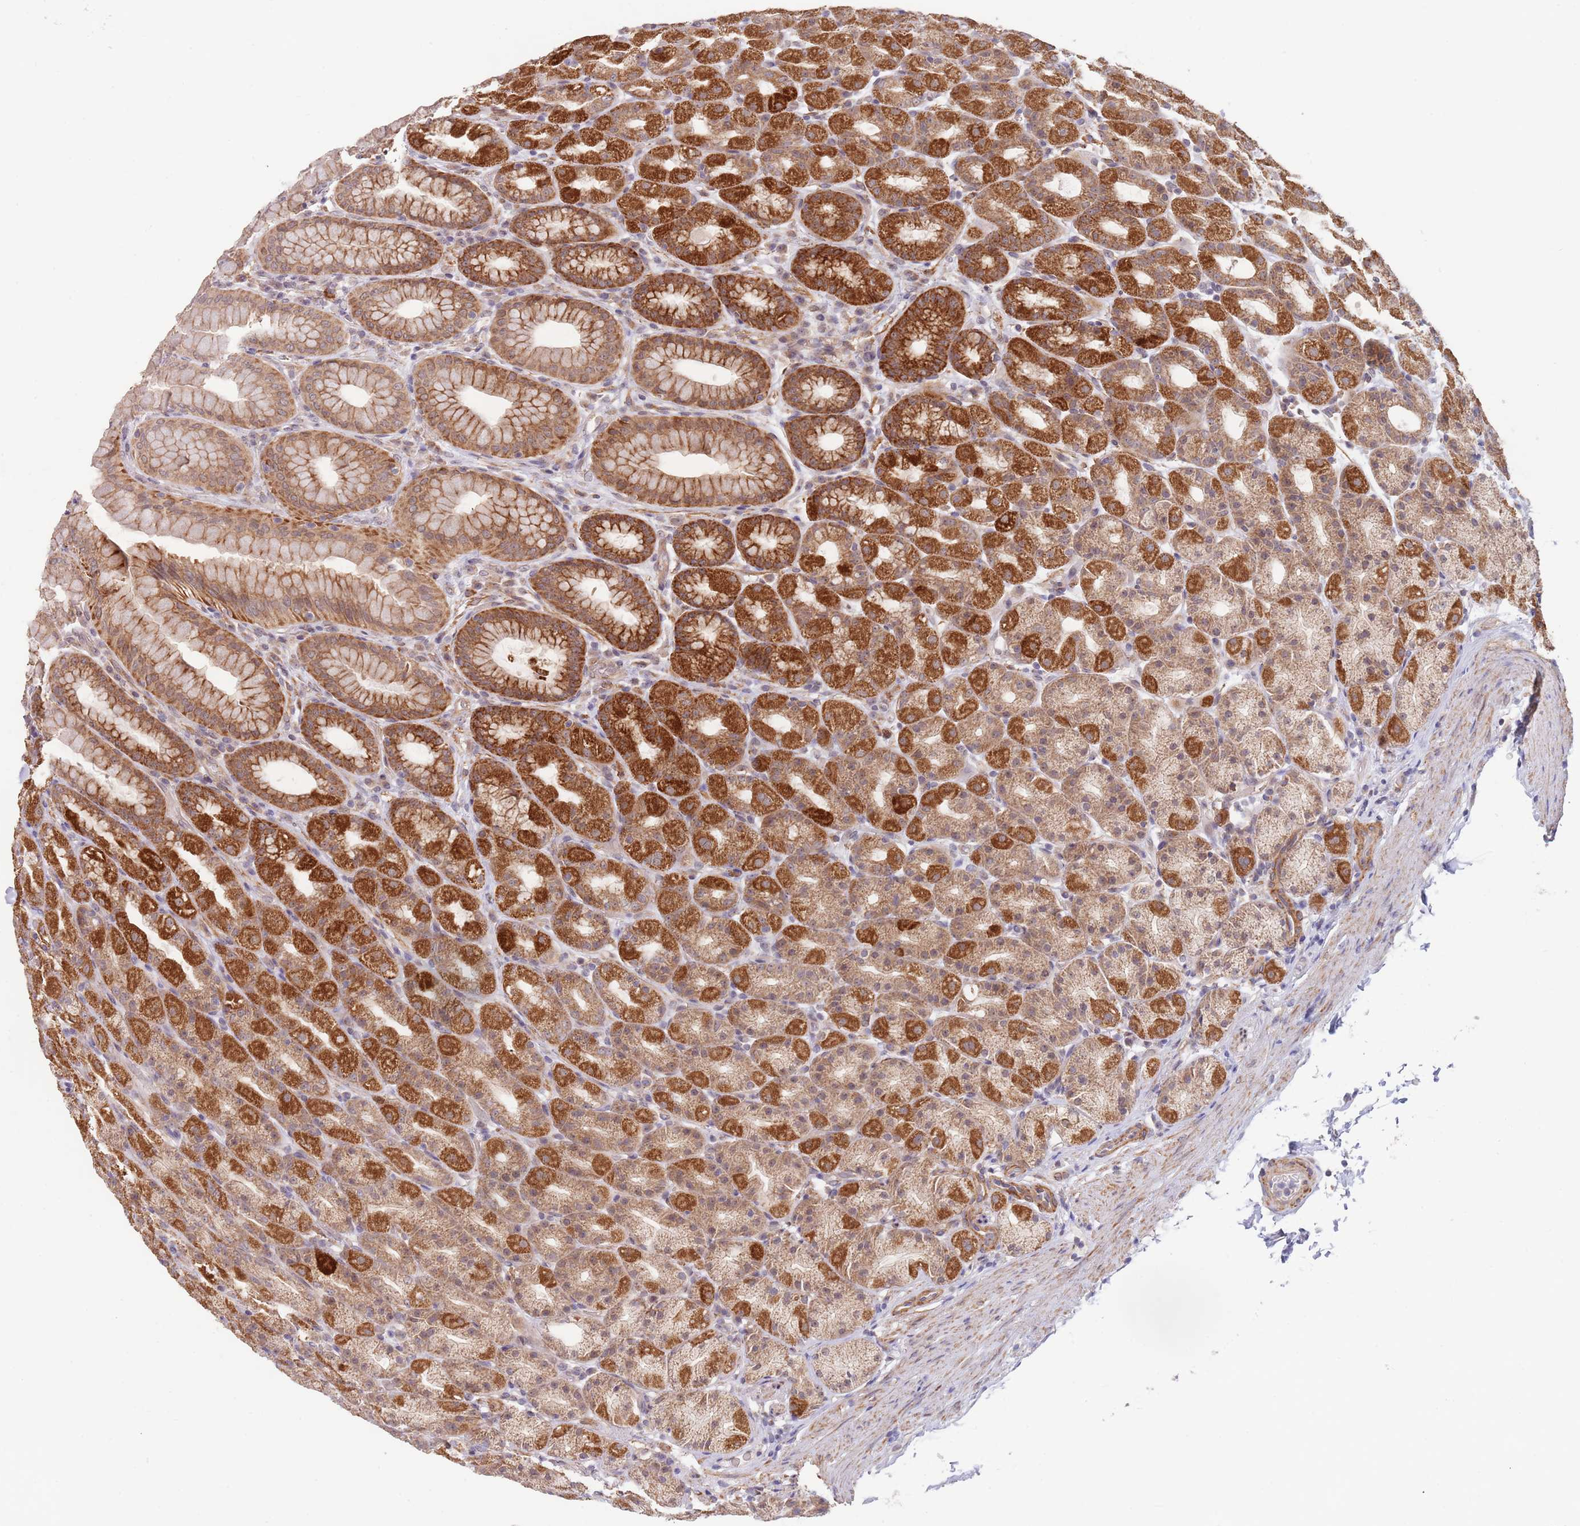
{"staining": {"intensity": "strong", "quantity": ">75%", "location": "cytoplasmic/membranous,nuclear"}, "tissue": "stomach", "cell_type": "Glandular cells", "image_type": "normal", "snomed": [{"axis": "morphology", "description": "Normal tissue, NOS"}, {"axis": "topography", "description": "Stomach, upper"}, {"axis": "topography", "description": "Stomach"}], "caption": "Stomach stained for a protein (brown) displays strong cytoplasmic/membranous,nuclear positive staining in about >75% of glandular cells.", "gene": "UQCC3", "patient": {"sex": "male", "age": 68}}